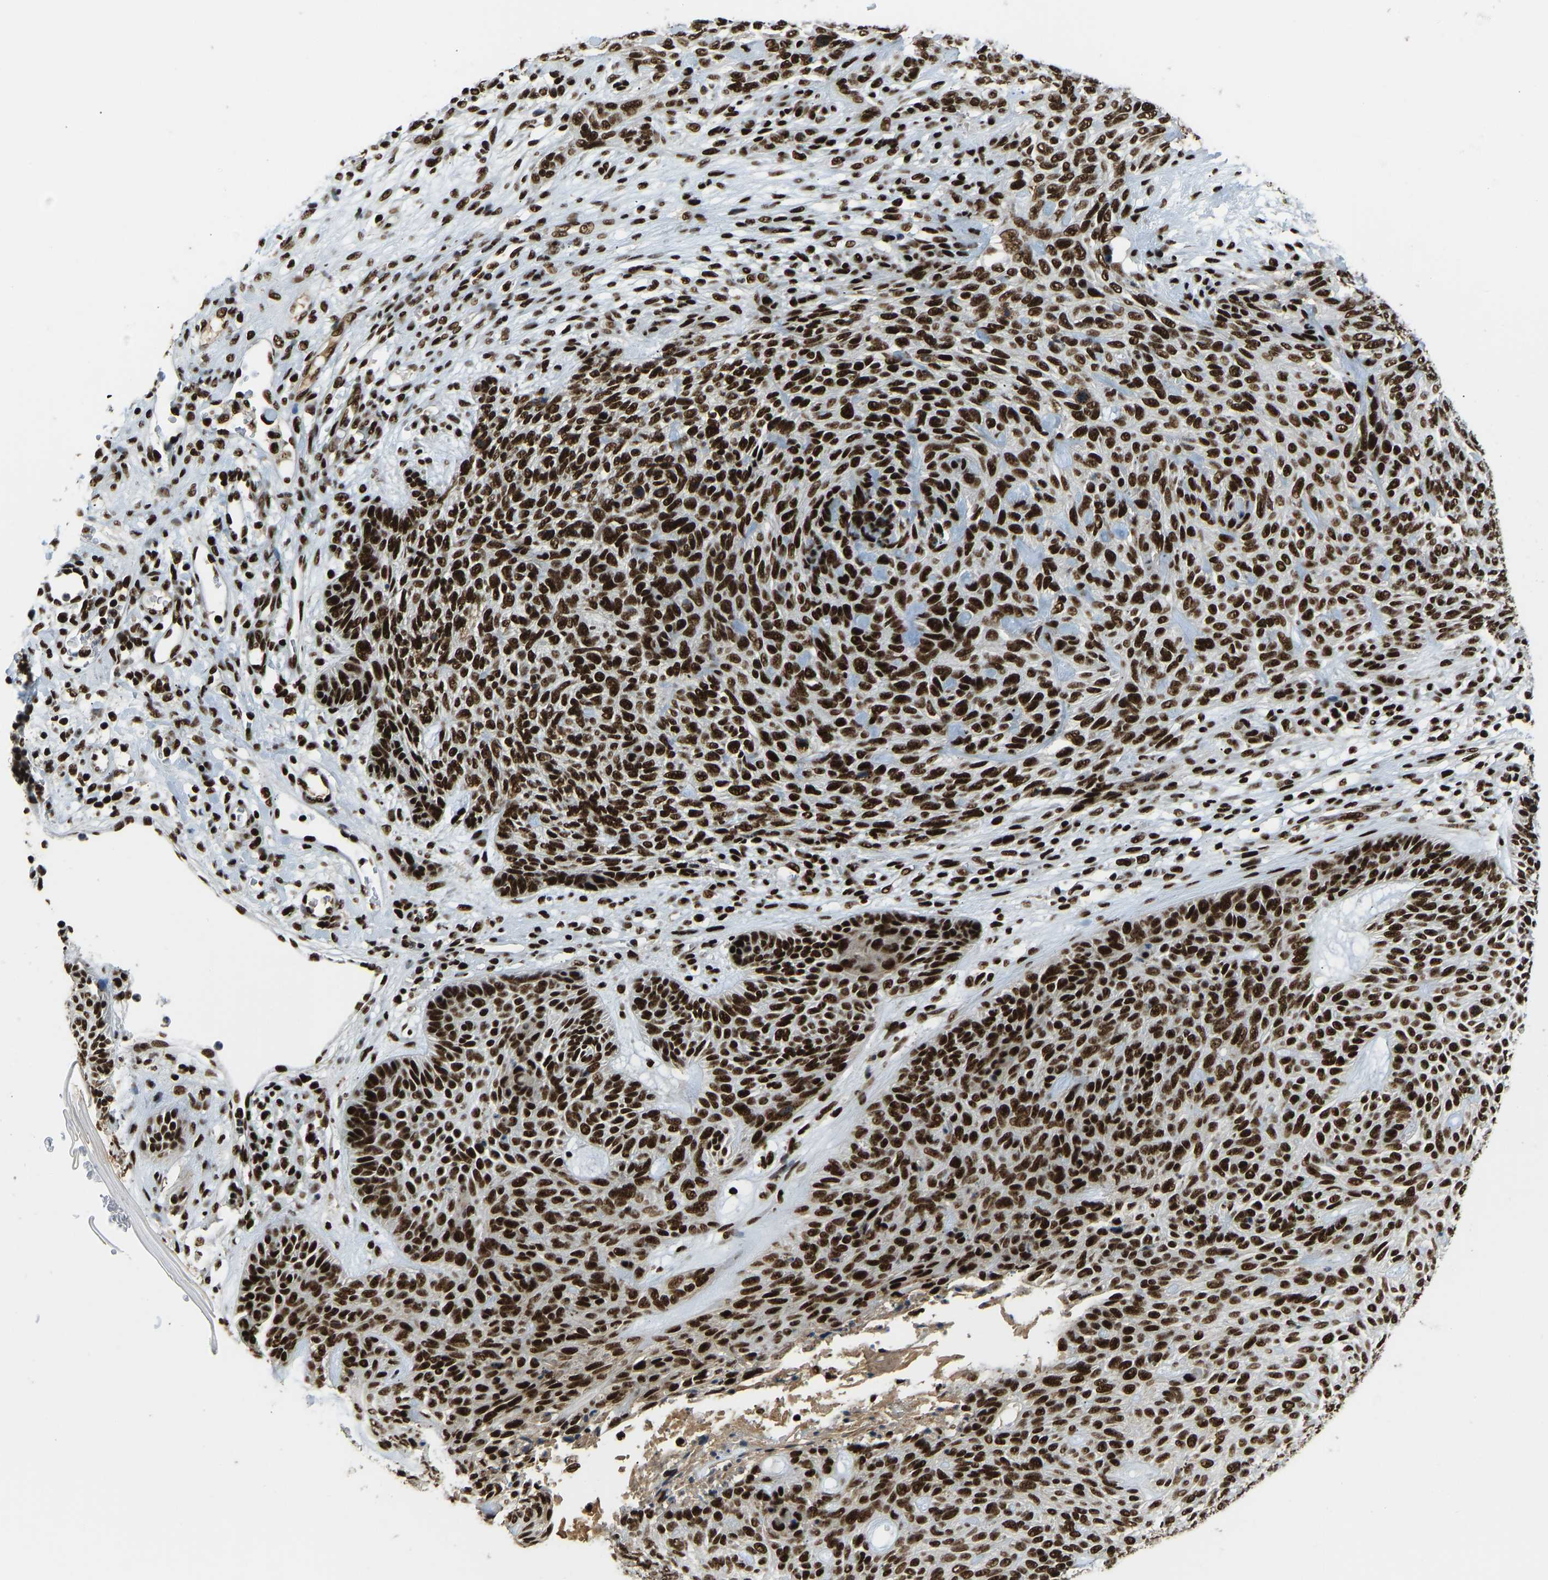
{"staining": {"intensity": "strong", "quantity": ">75%", "location": "nuclear"}, "tissue": "skin cancer", "cell_type": "Tumor cells", "image_type": "cancer", "snomed": [{"axis": "morphology", "description": "Basal cell carcinoma"}, {"axis": "topography", "description": "Skin"}], "caption": "Immunohistochemistry (IHC) staining of skin cancer, which shows high levels of strong nuclear expression in about >75% of tumor cells indicating strong nuclear protein positivity. The staining was performed using DAB (3,3'-diaminobenzidine) (brown) for protein detection and nuclei were counterstained in hematoxylin (blue).", "gene": "FOXK1", "patient": {"sex": "male", "age": 55}}